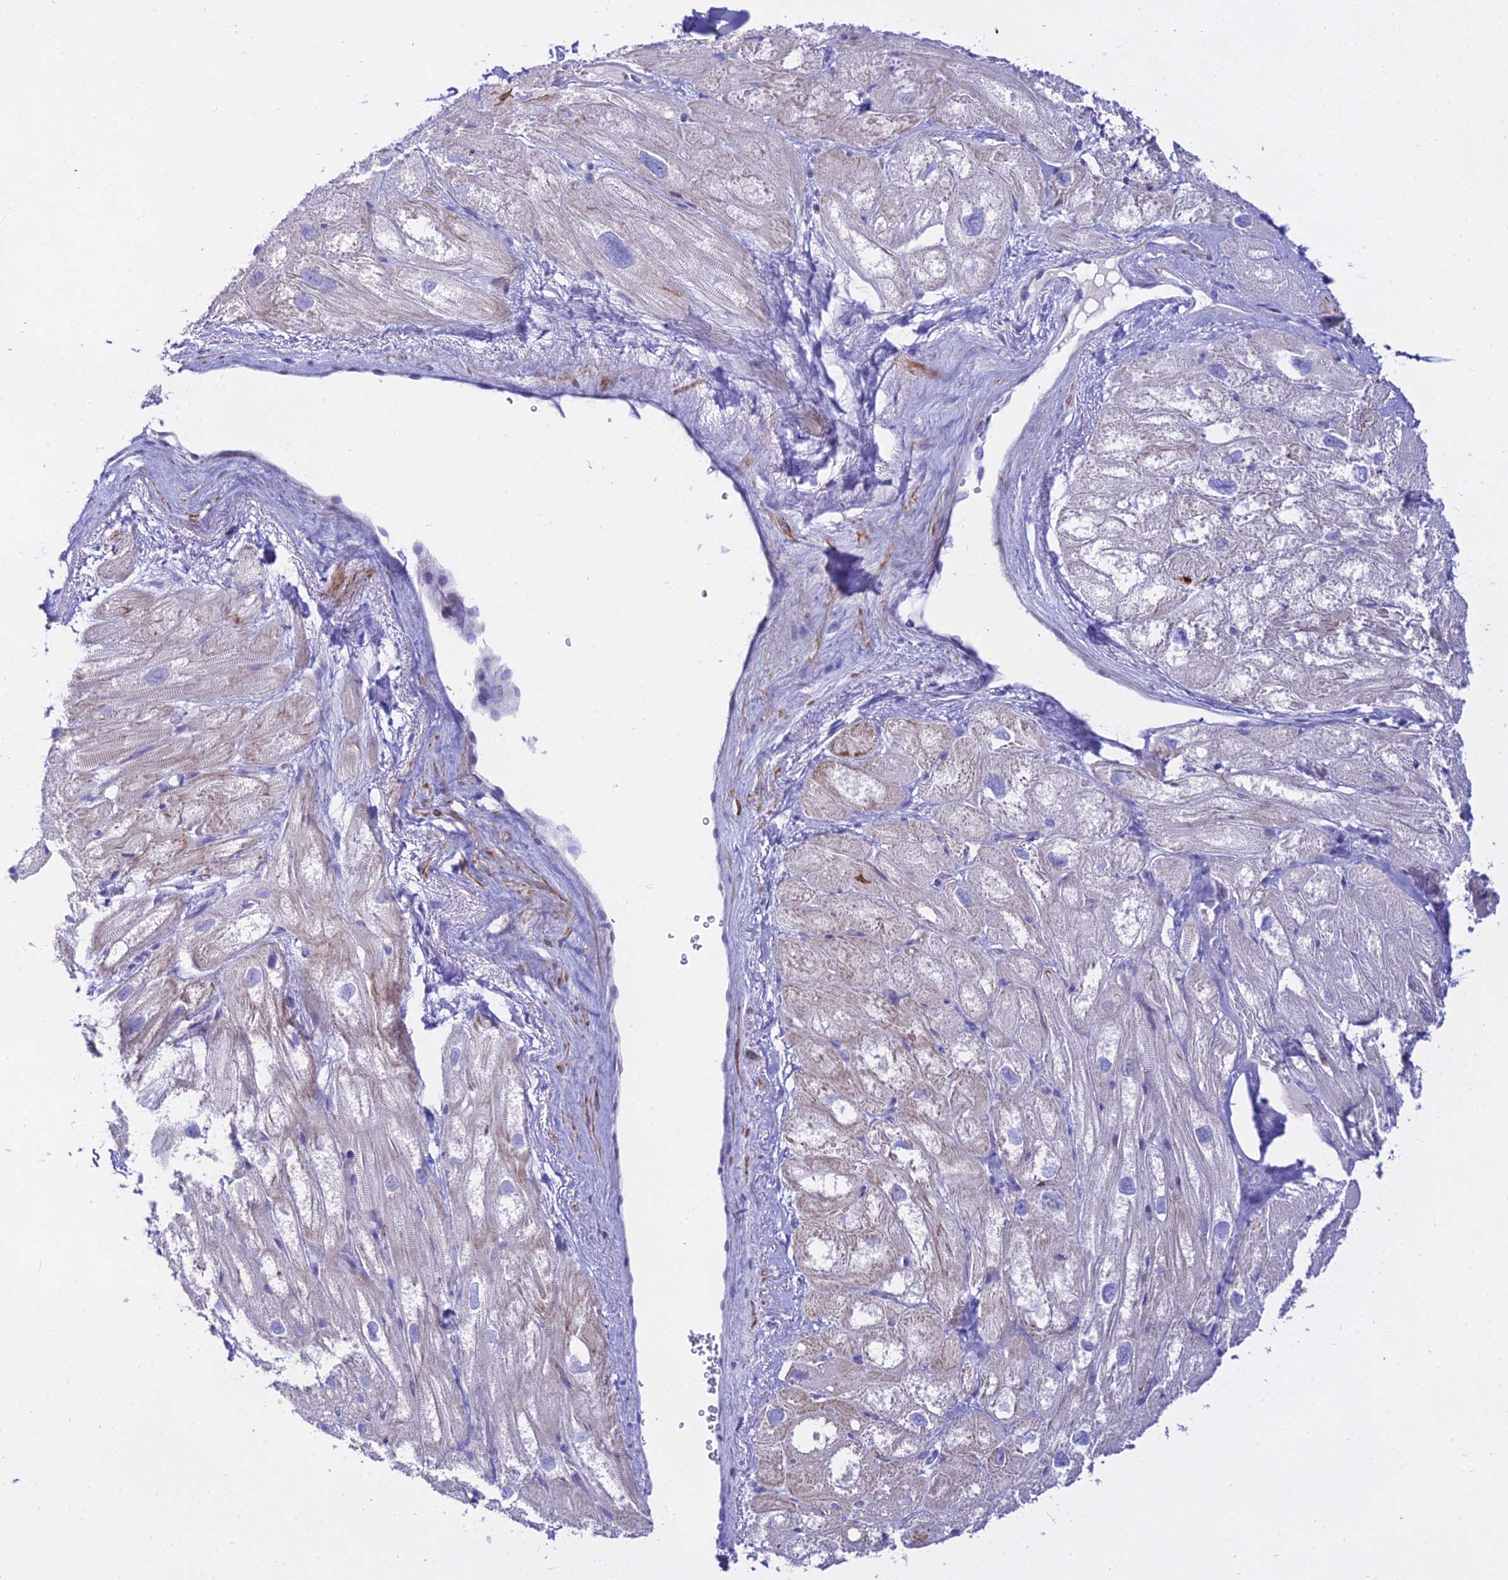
{"staining": {"intensity": "weak", "quantity": "<25%", "location": "cytoplasmic/membranous"}, "tissue": "heart muscle", "cell_type": "Cardiomyocytes", "image_type": "normal", "snomed": [{"axis": "morphology", "description": "Normal tissue, NOS"}, {"axis": "topography", "description": "Heart"}], "caption": "This is a histopathology image of immunohistochemistry staining of benign heart muscle, which shows no expression in cardiomyocytes.", "gene": "DLX1", "patient": {"sex": "male", "age": 50}}